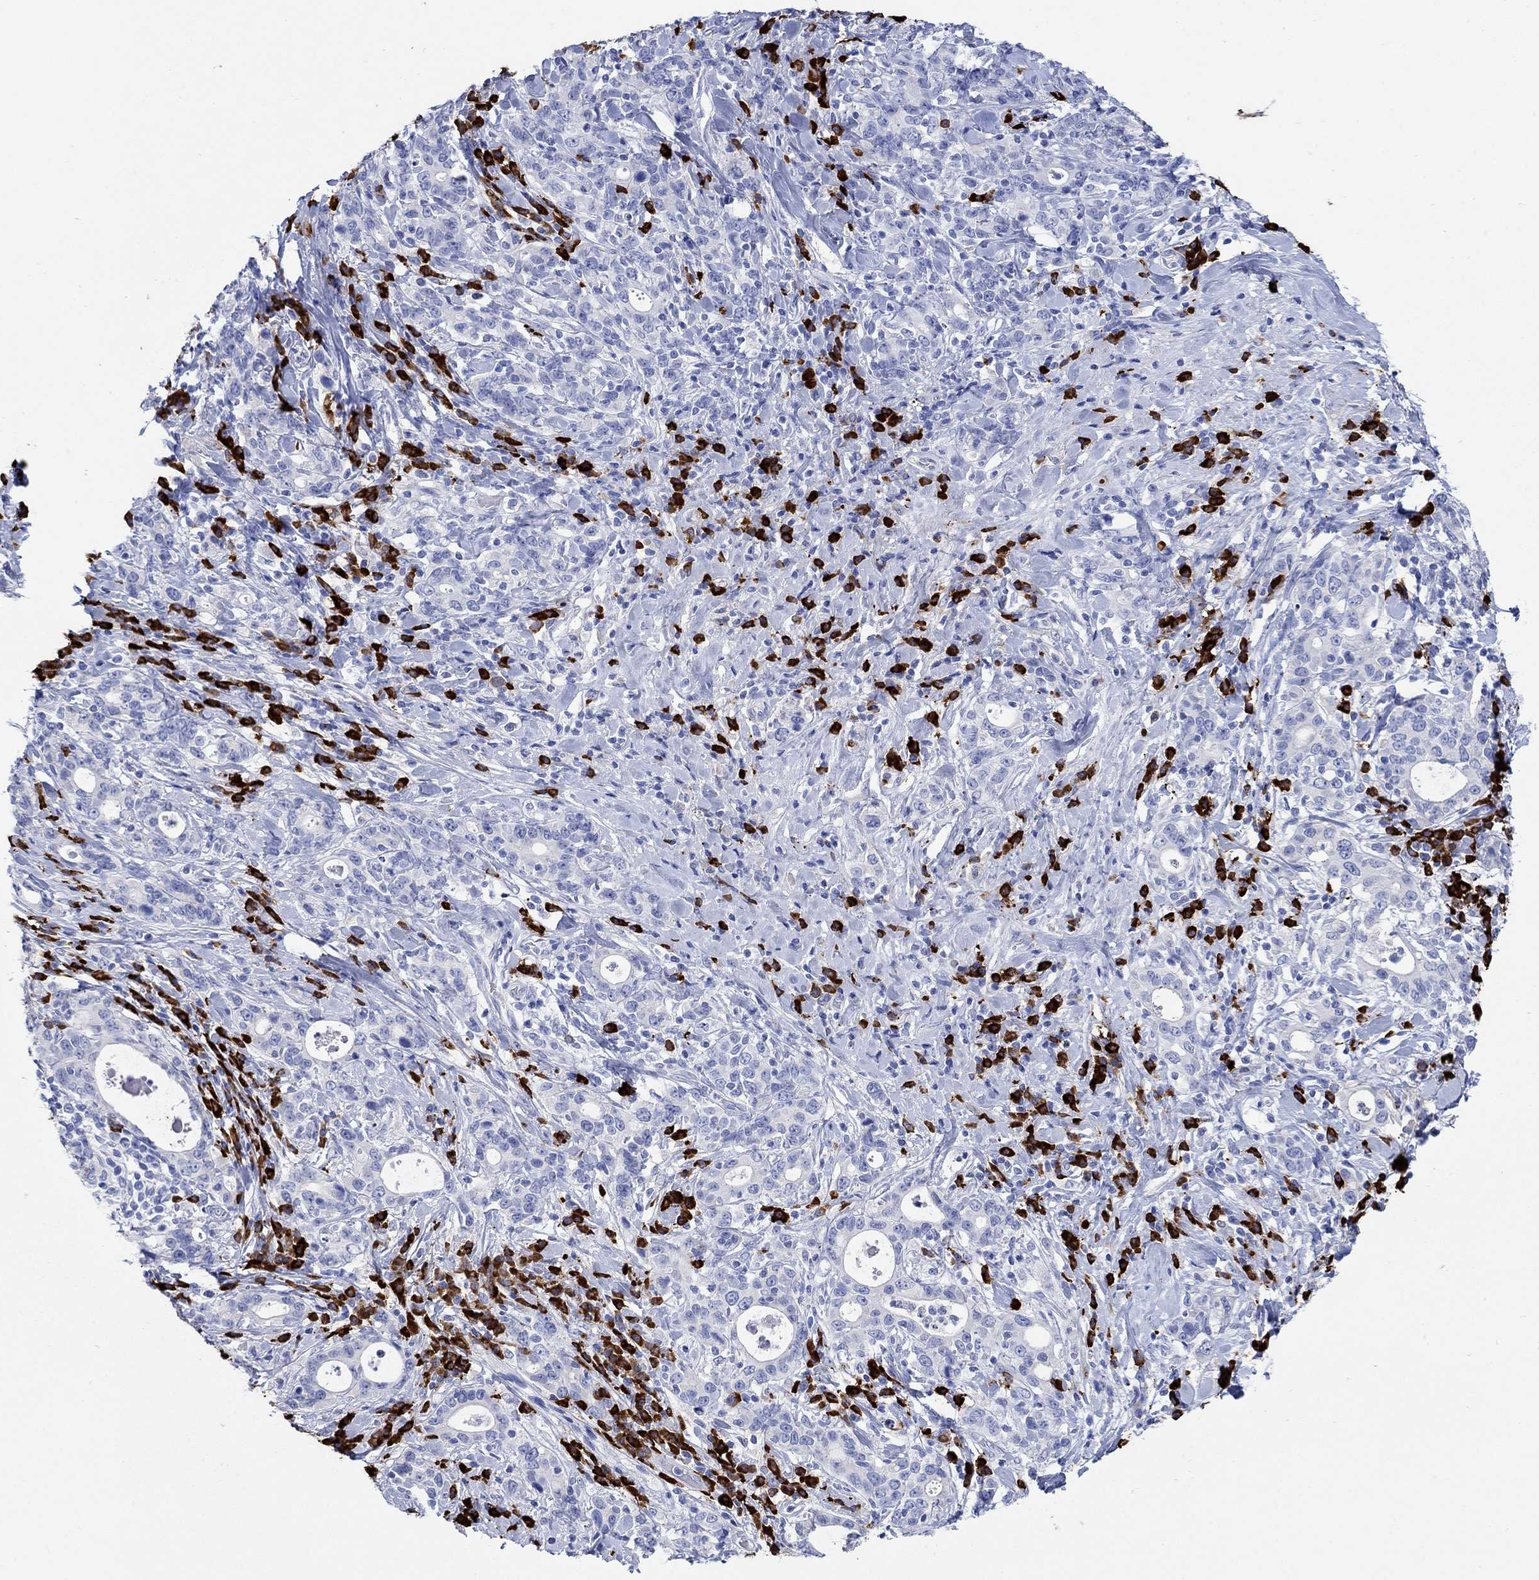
{"staining": {"intensity": "negative", "quantity": "none", "location": "none"}, "tissue": "stomach cancer", "cell_type": "Tumor cells", "image_type": "cancer", "snomed": [{"axis": "morphology", "description": "Adenocarcinoma, NOS"}, {"axis": "topography", "description": "Stomach"}], "caption": "There is no significant expression in tumor cells of stomach cancer (adenocarcinoma). (Stains: DAB IHC with hematoxylin counter stain, Microscopy: brightfield microscopy at high magnification).", "gene": "P2RY6", "patient": {"sex": "male", "age": 79}}